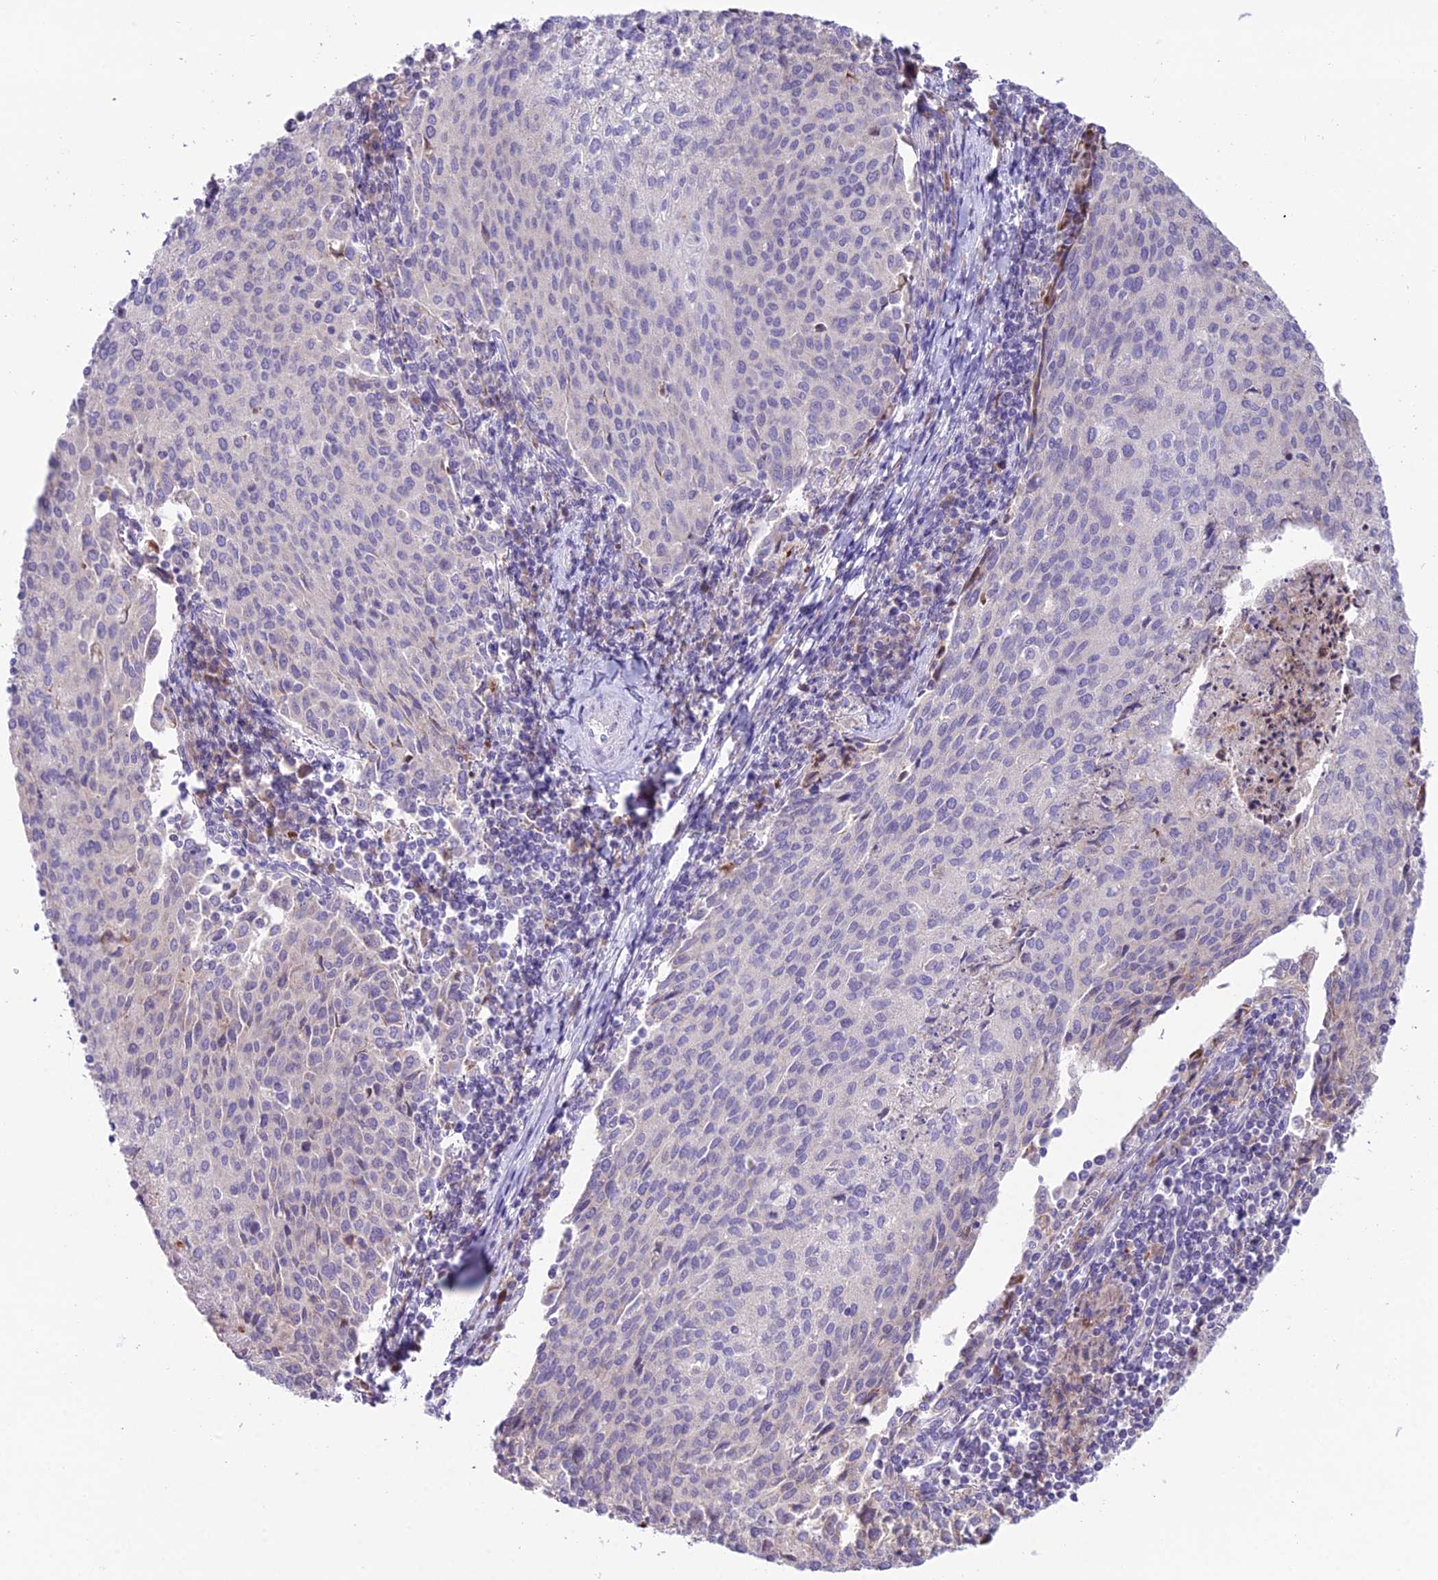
{"staining": {"intensity": "negative", "quantity": "none", "location": "none"}, "tissue": "cervical cancer", "cell_type": "Tumor cells", "image_type": "cancer", "snomed": [{"axis": "morphology", "description": "Squamous cell carcinoma, NOS"}, {"axis": "topography", "description": "Cervix"}], "caption": "Squamous cell carcinoma (cervical) was stained to show a protein in brown. There is no significant staining in tumor cells. (Stains: DAB immunohistochemistry with hematoxylin counter stain, Microscopy: brightfield microscopy at high magnification).", "gene": "RPS26", "patient": {"sex": "female", "age": 46}}